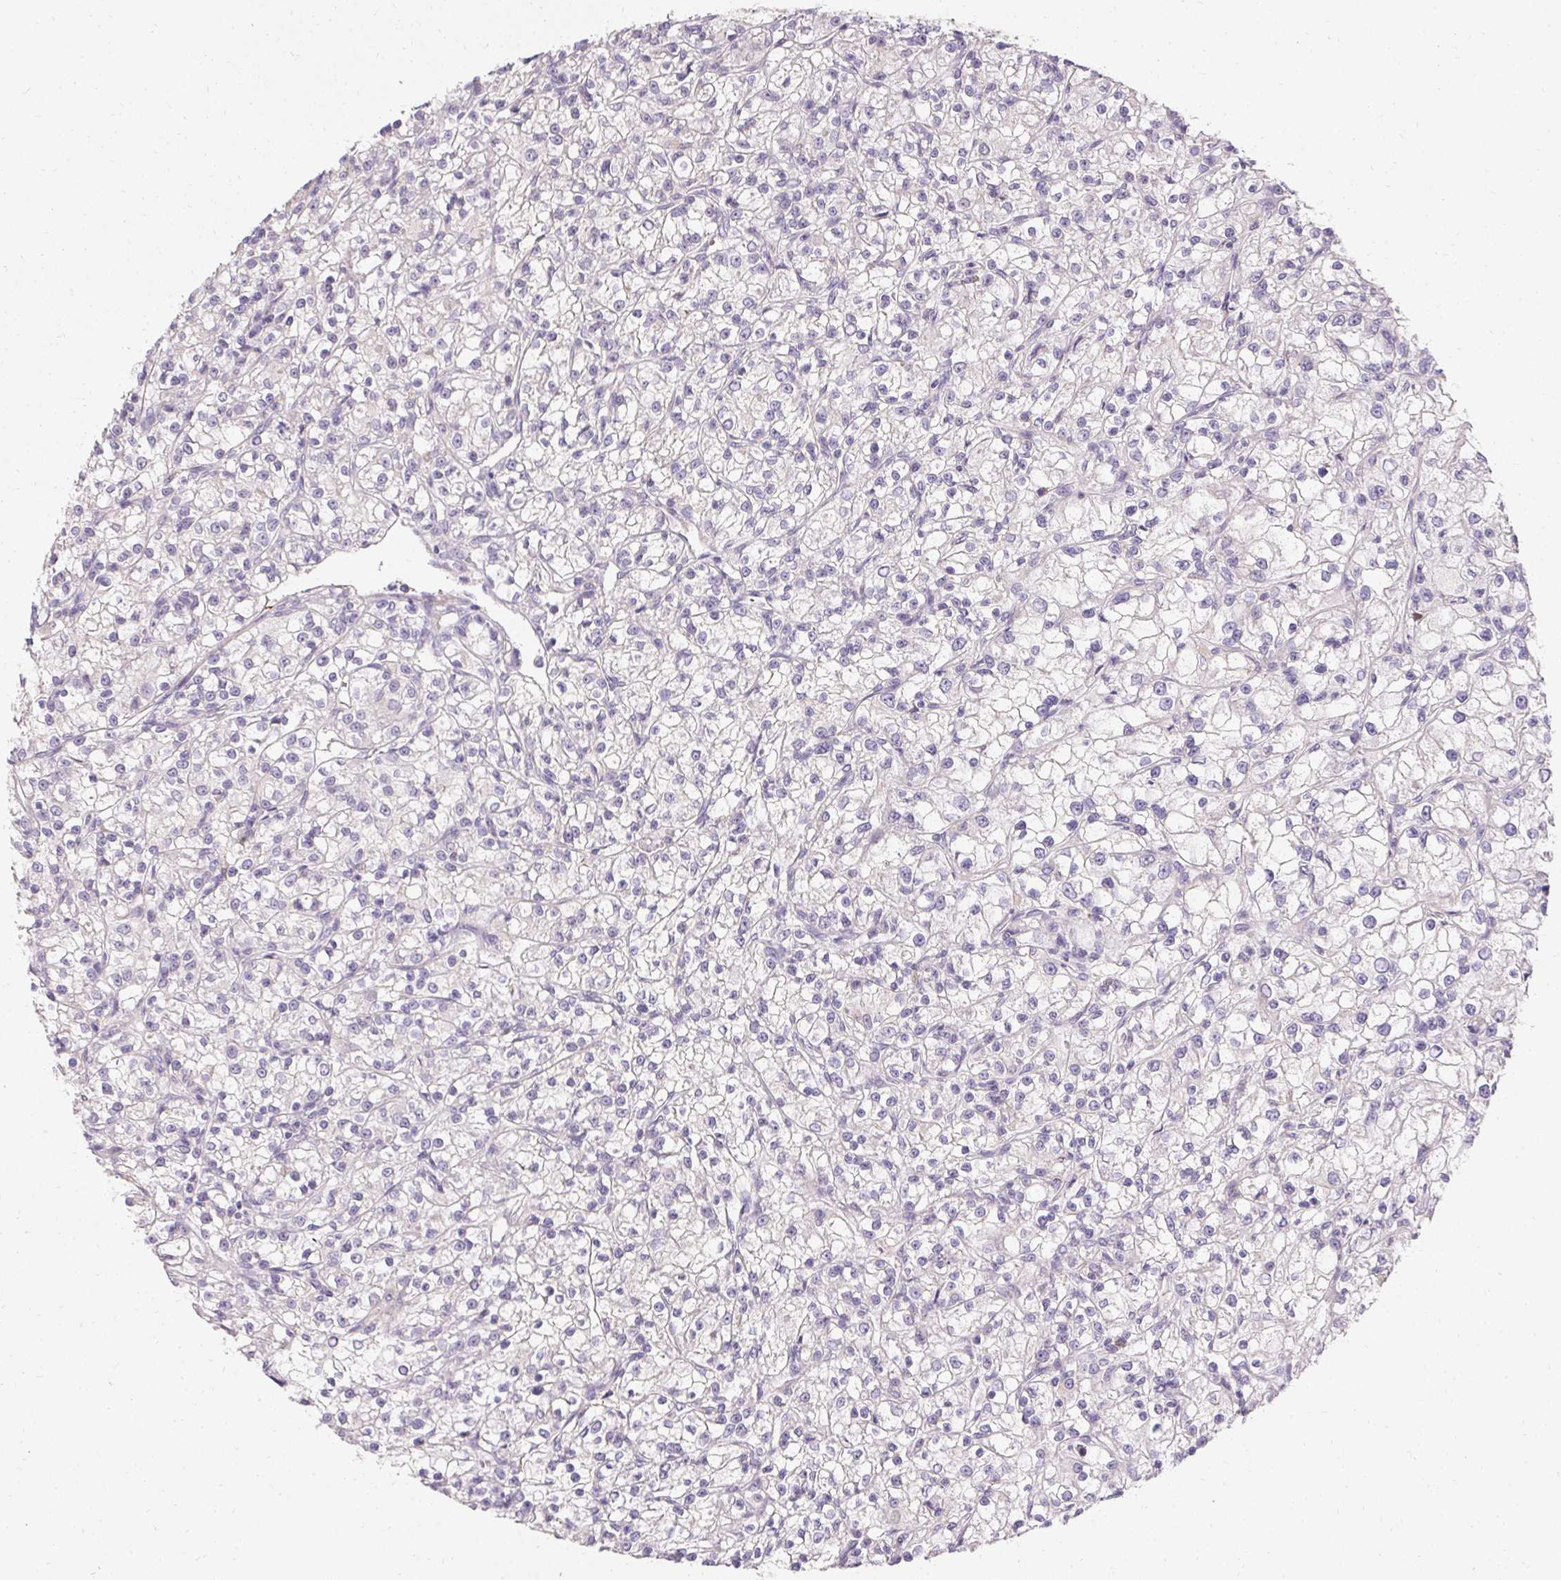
{"staining": {"intensity": "negative", "quantity": "none", "location": "none"}, "tissue": "renal cancer", "cell_type": "Tumor cells", "image_type": "cancer", "snomed": [{"axis": "morphology", "description": "Adenocarcinoma, NOS"}, {"axis": "topography", "description": "Kidney"}], "caption": "Histopathology image shows no significant protein positivity in tumor cells of renal cancer. The staining was performed using DAB (3,3'-diaminobenzidine) to visualize the protein expression in brown, while the nuclei were stained in blue with hematoxylin (Magnification: 20x).", "gene": "TRIP13", "patient": {"sex": "female", "age": 59}}